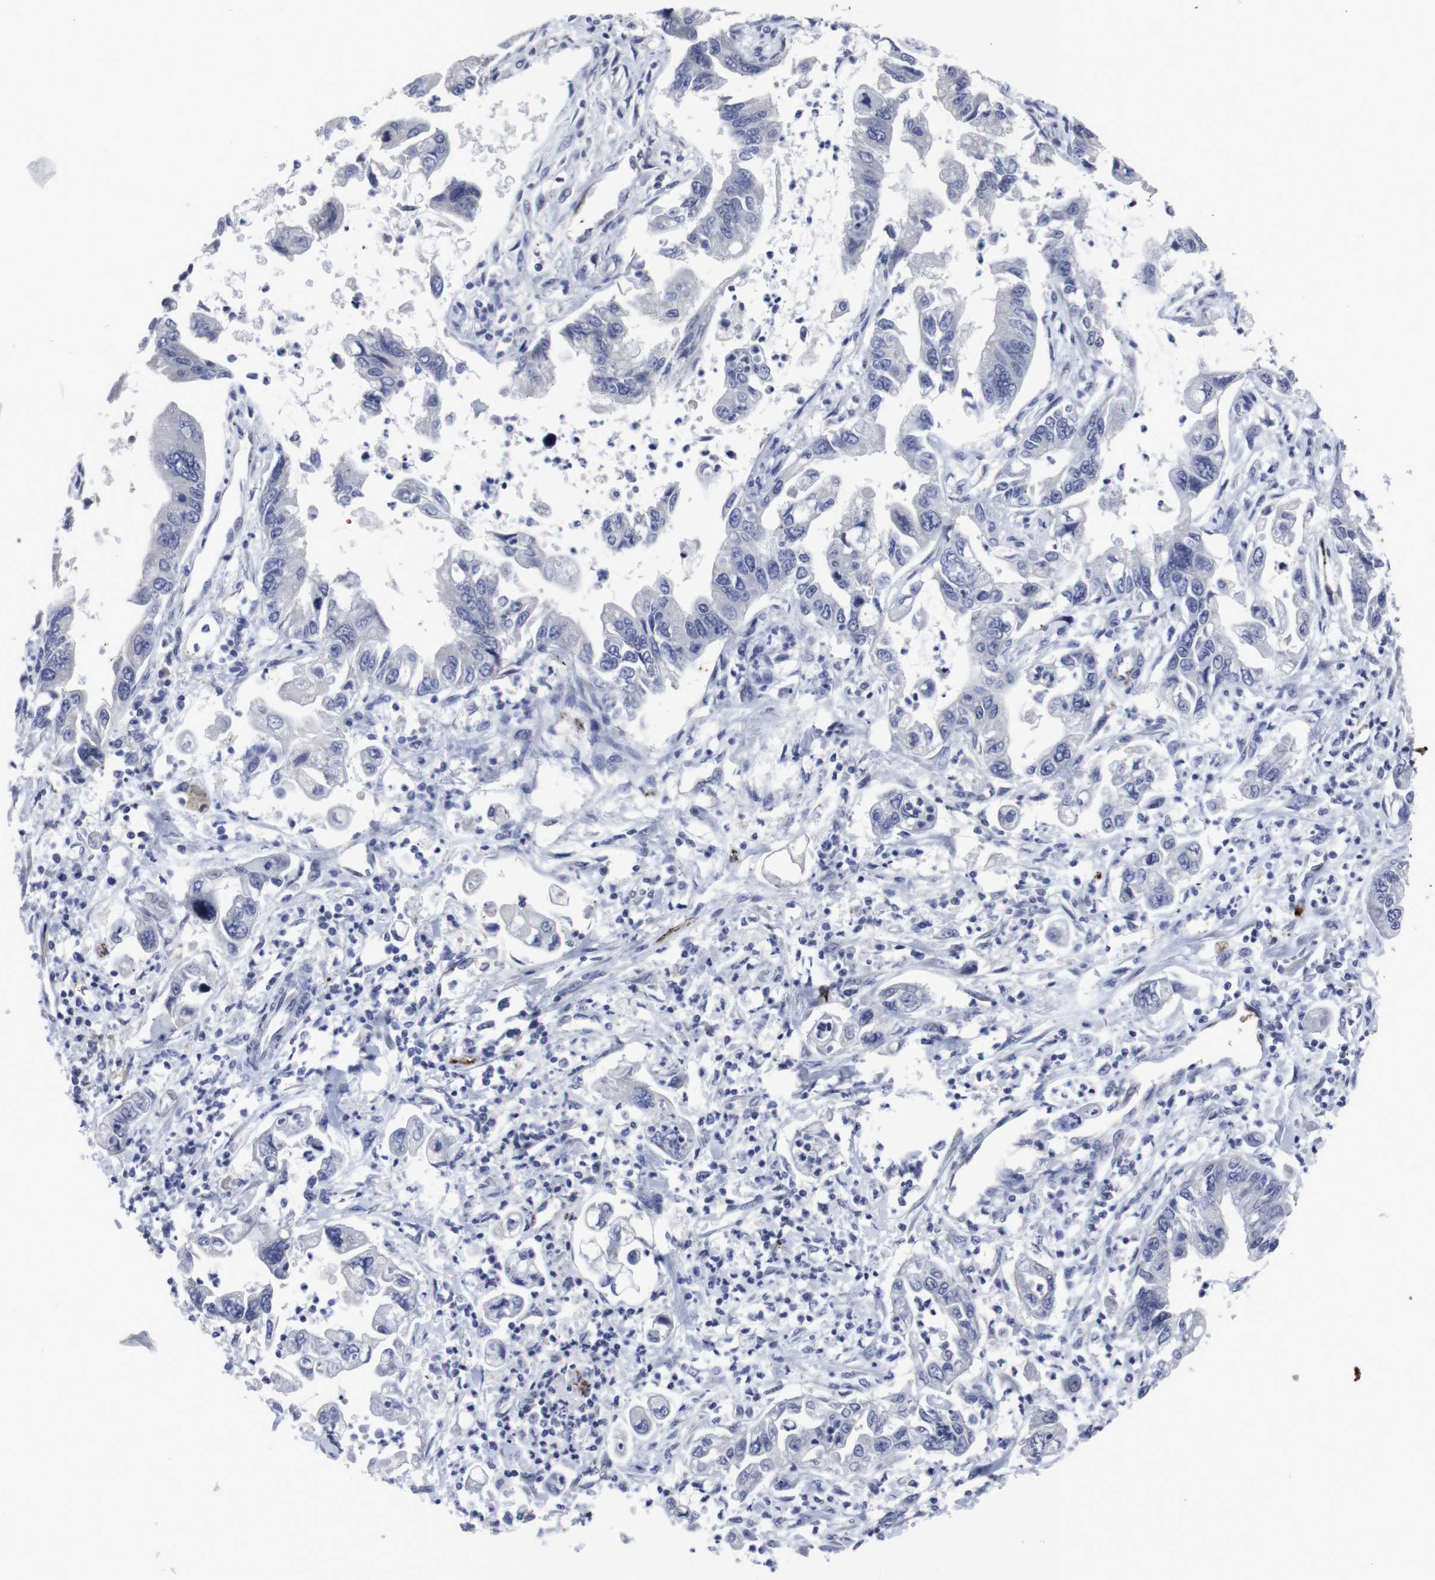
{"staining": {"intensity": "negative", "quantity": "none", "location": "none"}, "tissue": "pancreatic cancer", "cell_type": "Tumor cells", "image_type": "cancer", "snomed": [{"axis": "morphology", "description": "Adenocarcinoma, NOS"}, {"axis": "topography", "description": "Pancreas"}], "caption": "The histopathology image demonstrates no staining of tumor cells in adenocarcinoma (pancreatic).", "gene": "SNCG", "patient": {"sex": "male", "age": 56}}